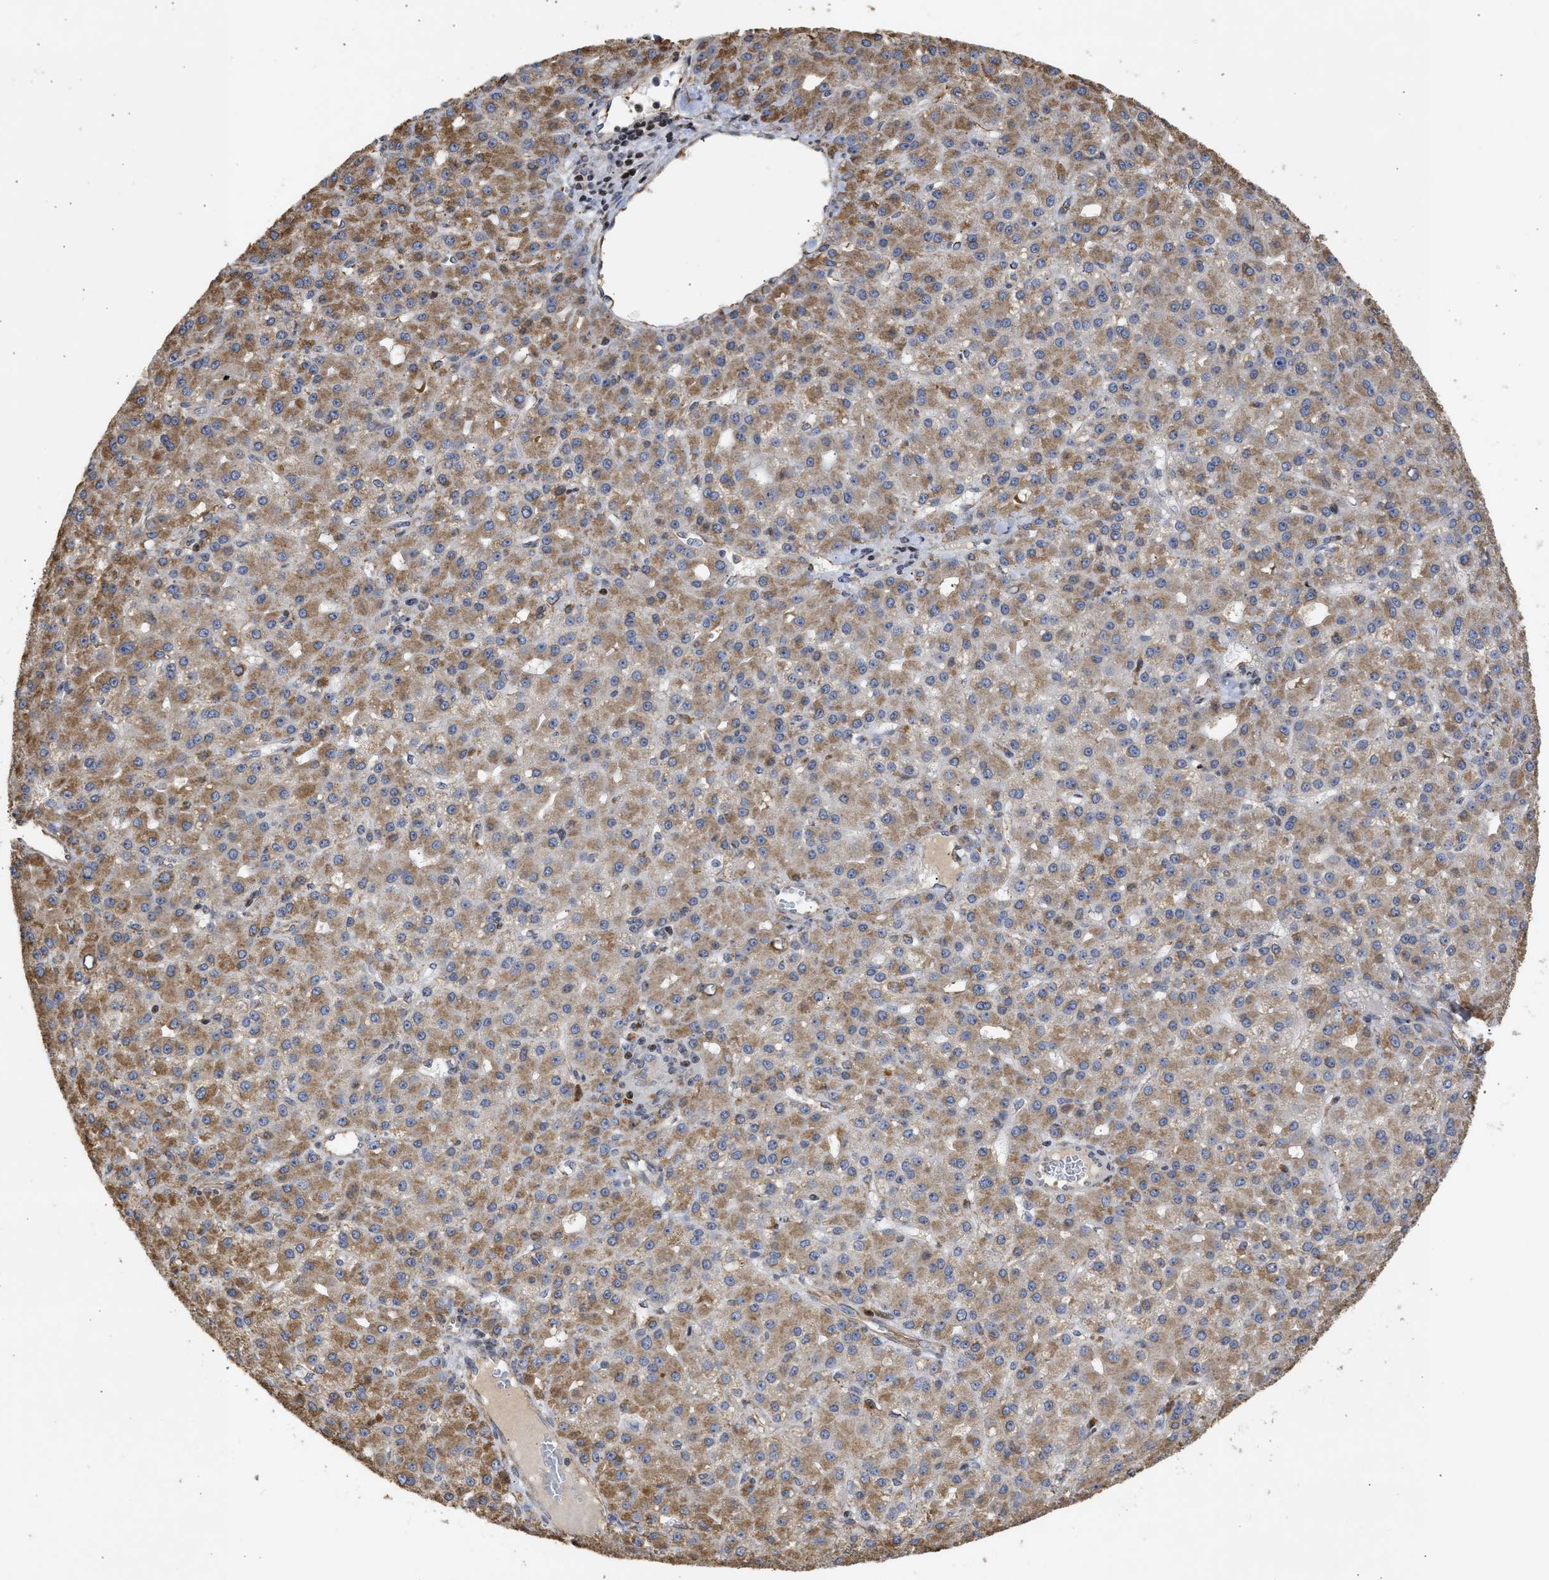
{"staining": {"intensity": "moderate", "quantity": ">75%", "location": "cytoplasmic/membranous"}, "tissue": "liver cancer", "cell_type": "Tumor cells", "image_type": "cancer", "snomed": [{"axis": "morphology", "description": "Carcinoma, Hepatocellular, NOS"}, {"axis": "topography", "description": "Liver"}], "caption": "Immunohistochemistry of human liver hepatocellular carcinoma exhibits medium levels of moderate cytoplasmic/membranous staining in about >75% of tumor cells. (IHC, brightfield microscopy, high magnification).", "gene": "ENSG00000142539", "patient": {"sex": "male", "age": 67}}